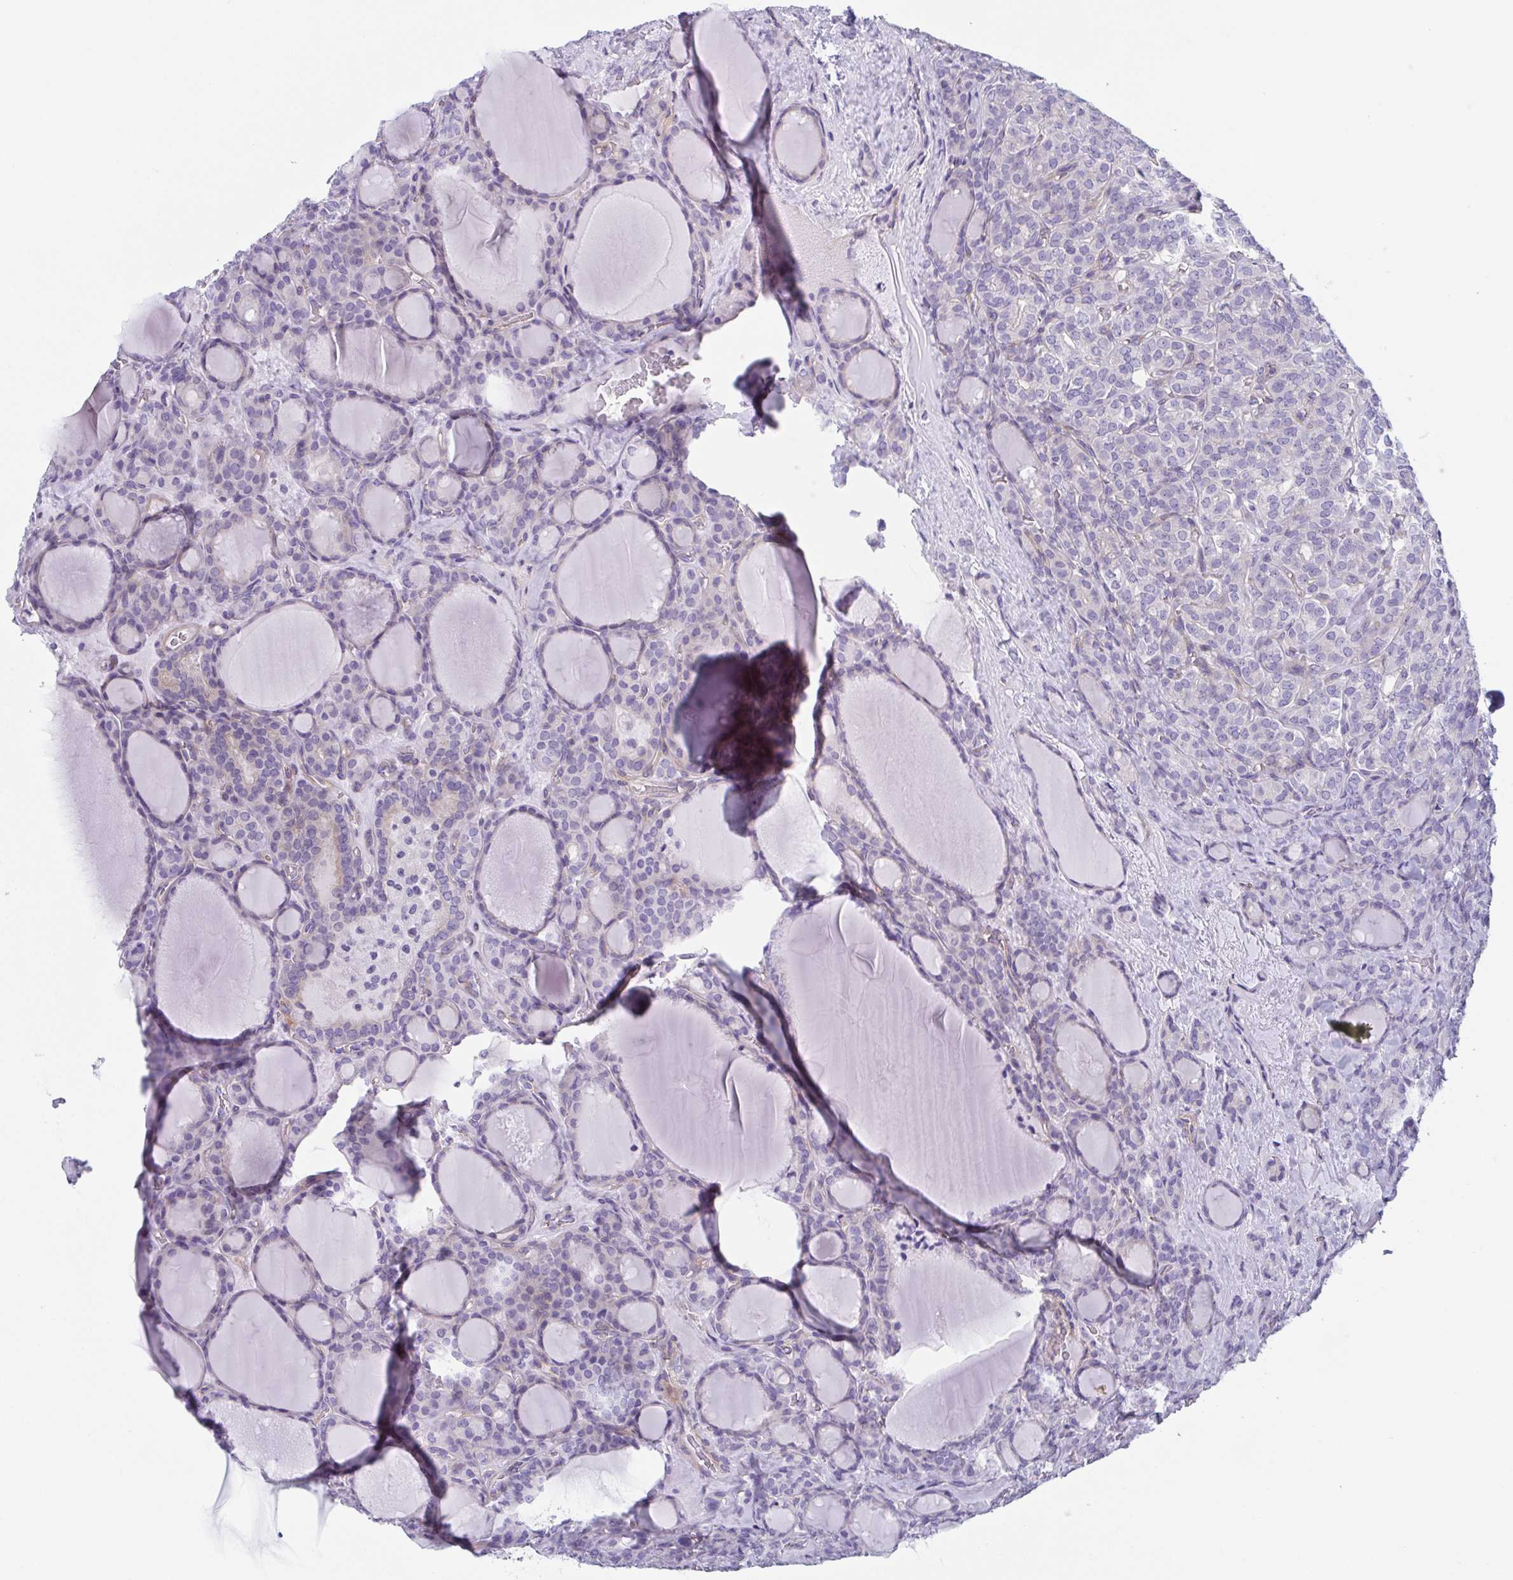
{"staining": {"intensity": "negative", "quantity": "none", "location": "none"}, "tissue": "thyroid cancer", "cell_type": "Tumor cells", "image_type": "cancer", "snomed": [{"axis": "morphology", "description": "Normal tissue, NOS"}, {"axis": "morphology", "description": "Follicular adenoma carcinoma, NOS"}, {"axis": "topography", "description": "Thyroid gland"}], "caption": "IHC histopathology image of thyroid follicular adenoma carcinoma stained for a protein (brown), which shows no expression in tumor cells.", "gene": "DYNC1I1", "patient": {"sex": "female", "age": 31}}